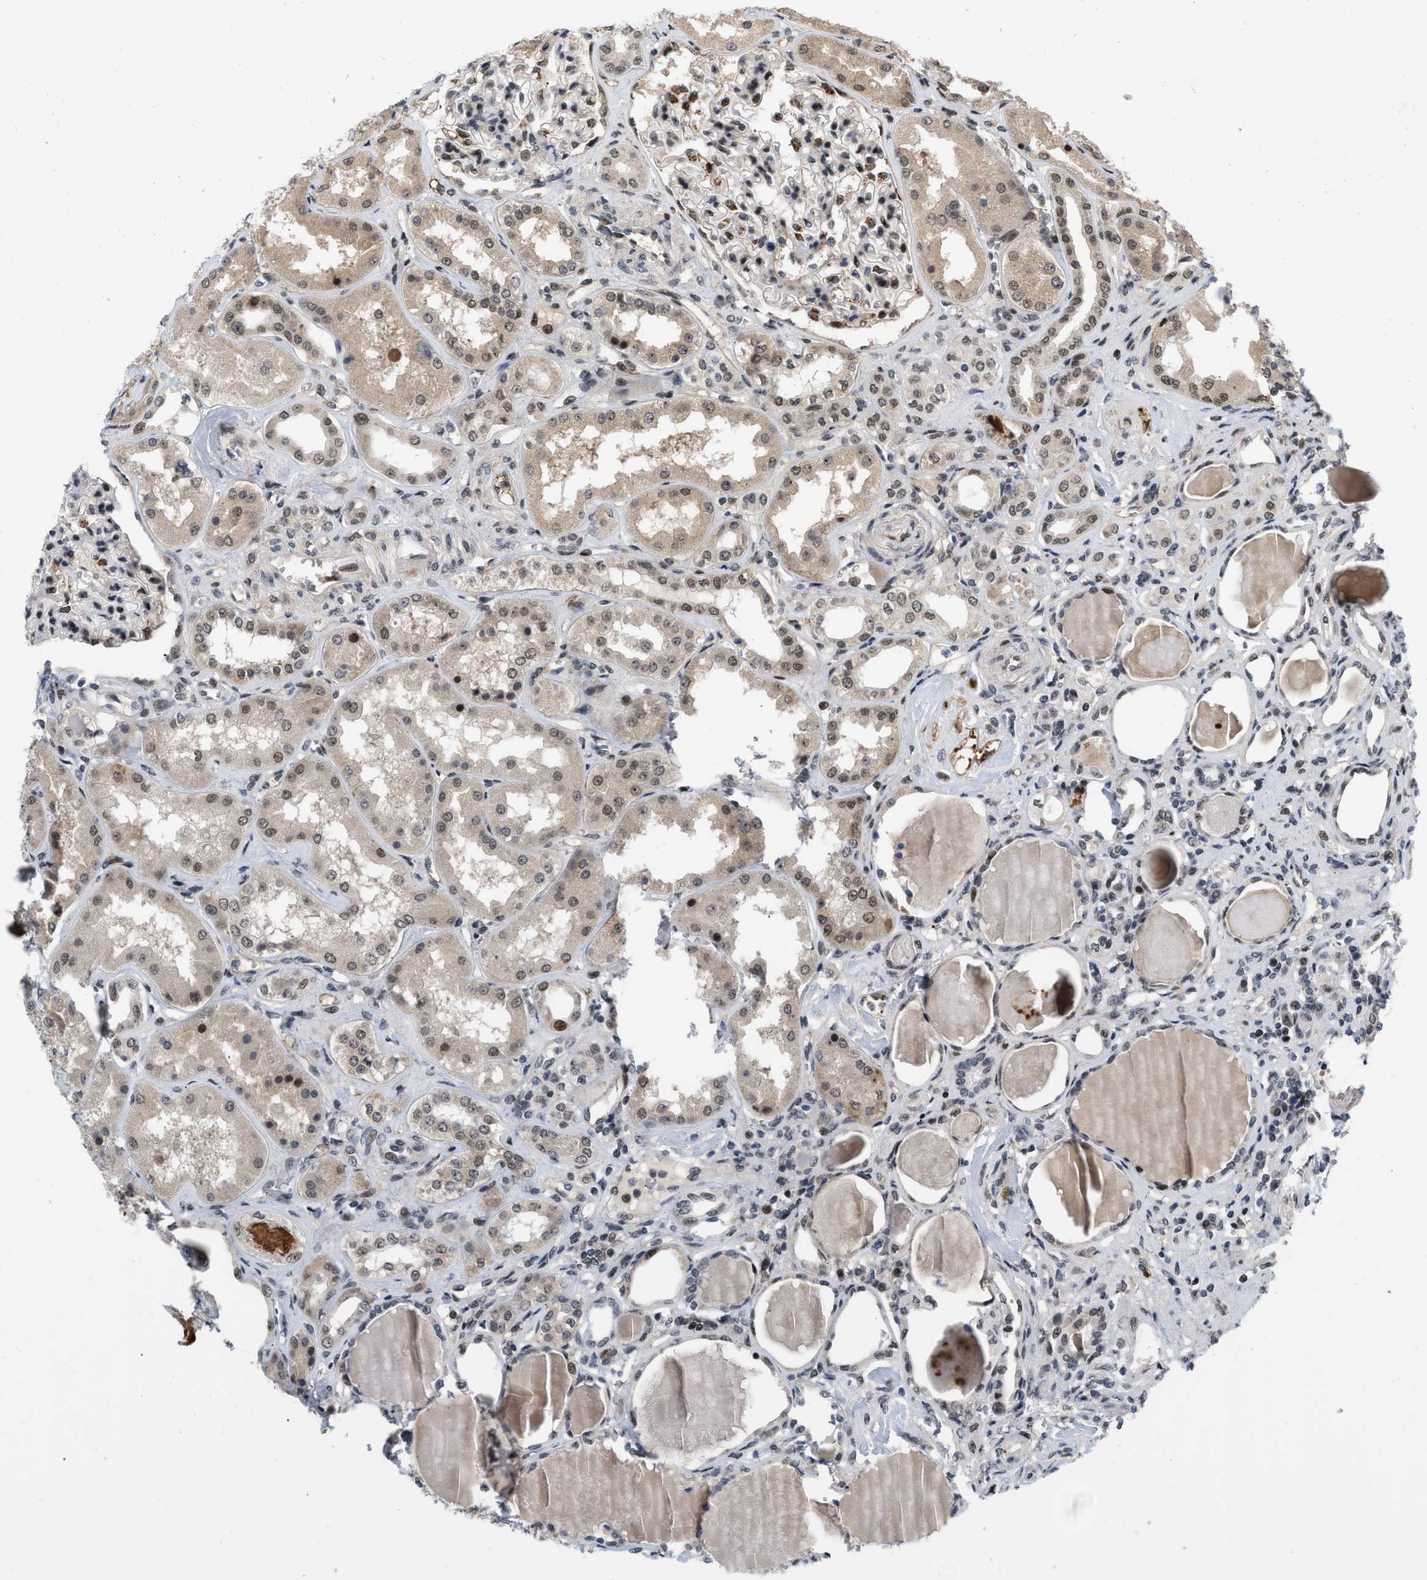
{"staining": {"intensity": "strong", "quantity": "25%-75%", "location": "nuclear"}, "tissue": "kidney", "cell_type": "Cells in glomeruli", "image_type": "normal", "snomed": [{"axis": "morphology", "description": "Normal tissue, NOS"}, {"axis": "topography", "description": "Kidney"}], "caption": "Cells in glomeruli reveal strong nuclear positivity in approximately 25%-75% of cells in benign kidney.", "gene": "ANKRD11", "patient": {"sex": "female", "age": 56}}